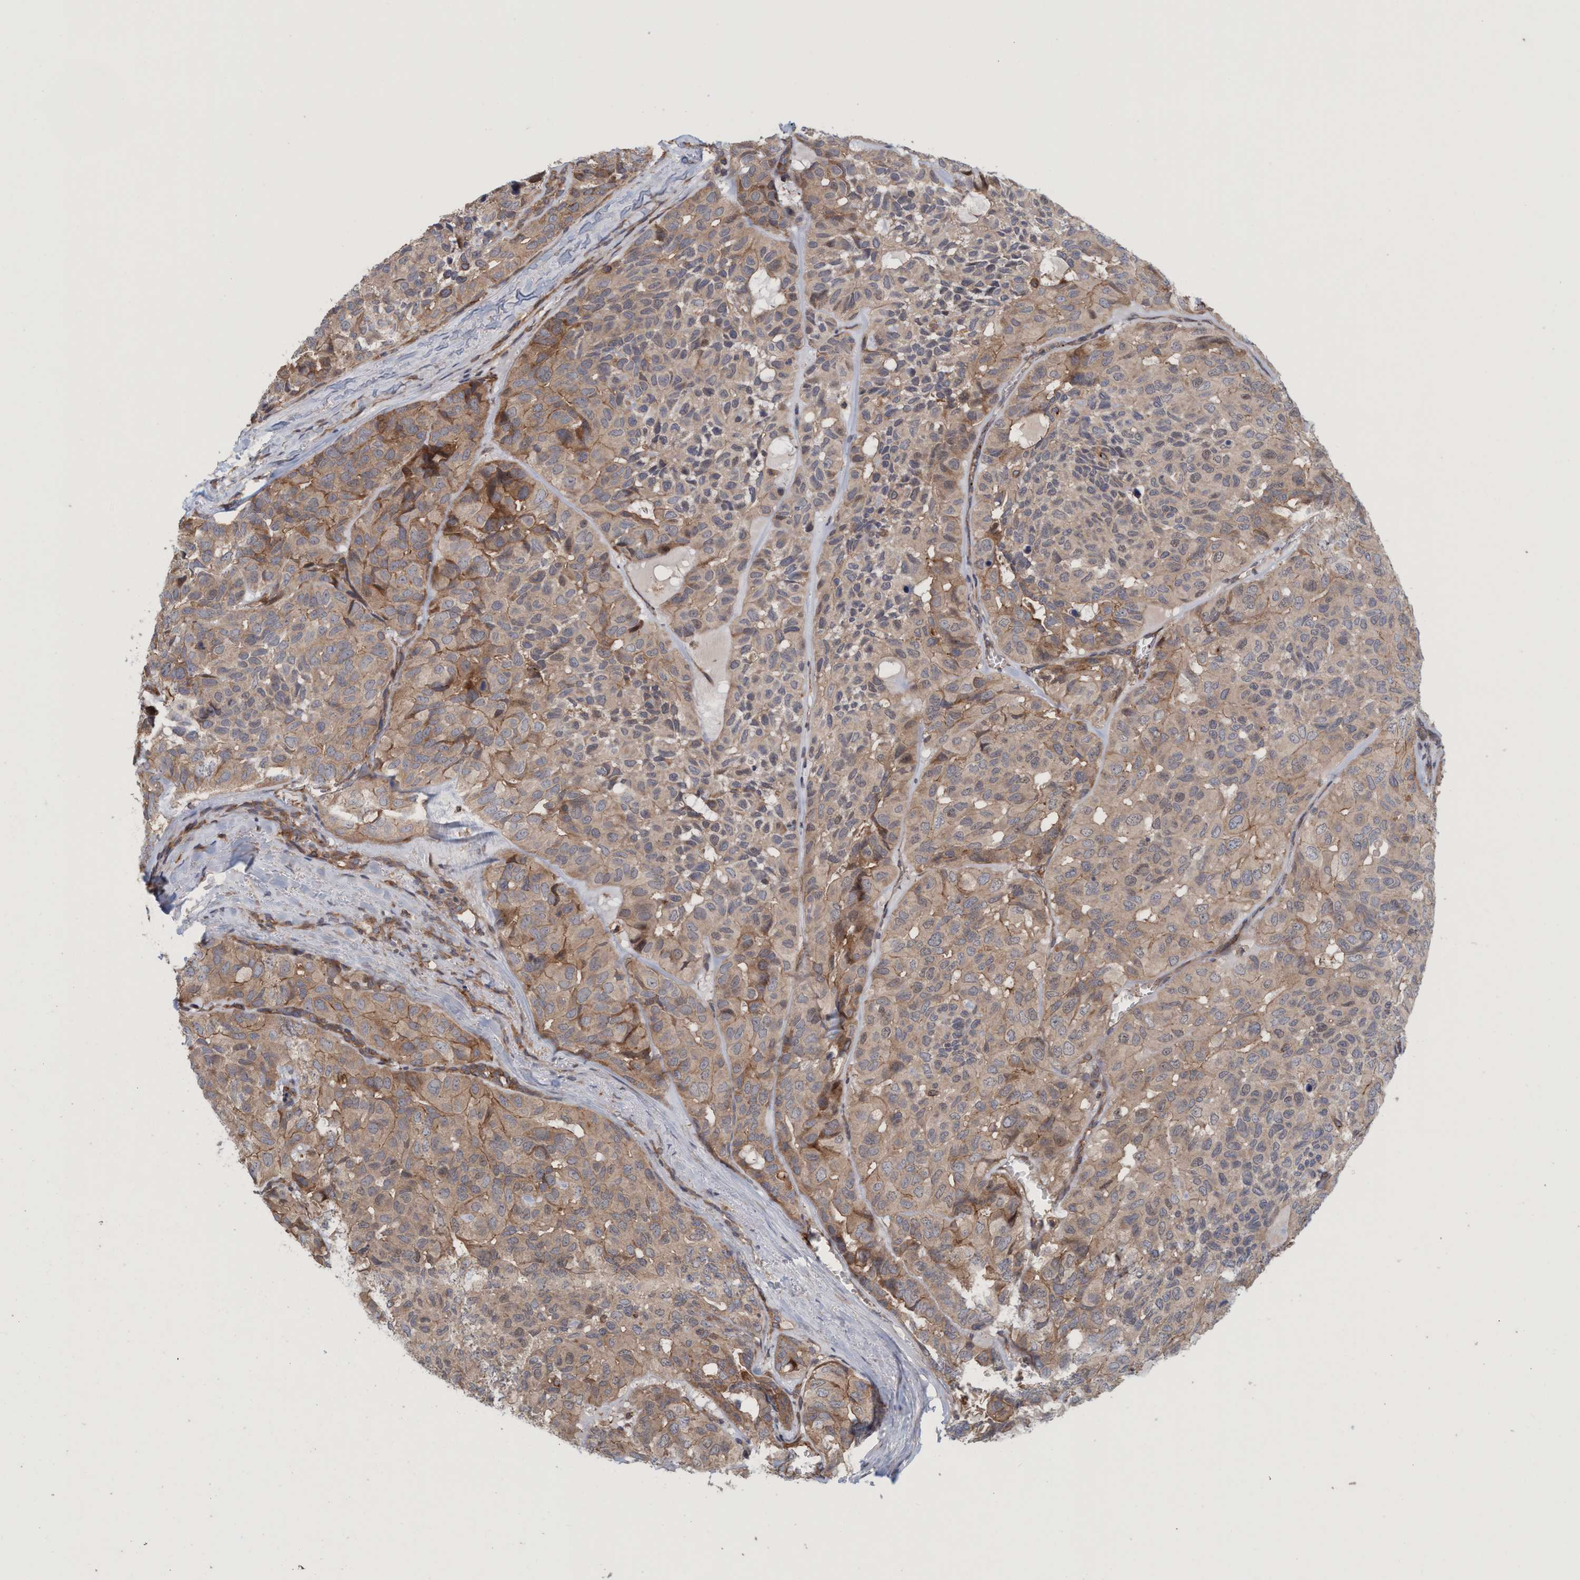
{"staining": {"intensity": "moderate", "quantity": ">75%", "location": "cytoplasmic/membranous"}, "tissue": "head and neck cancer", "cell_type": "Tumor cells", "image_type": "cancer", "snomed": [{"axis": "morphology", "description": "Adenocarcinoma, NOS"}, {"axis": "topography", "description": "Salivary gland, NOS"}, {"axis": "topography", "description": "Head-Neck"}], "caption": "Immunohistochemical staining of human head and neck cancer (adenocarcinoma) reveals medium levels of moderate cytoplasmic/membranous positivity in approximately >75% of tumor cells.", "gene": "SPECC1", "patient": {"sex": "female", "age": 76}}